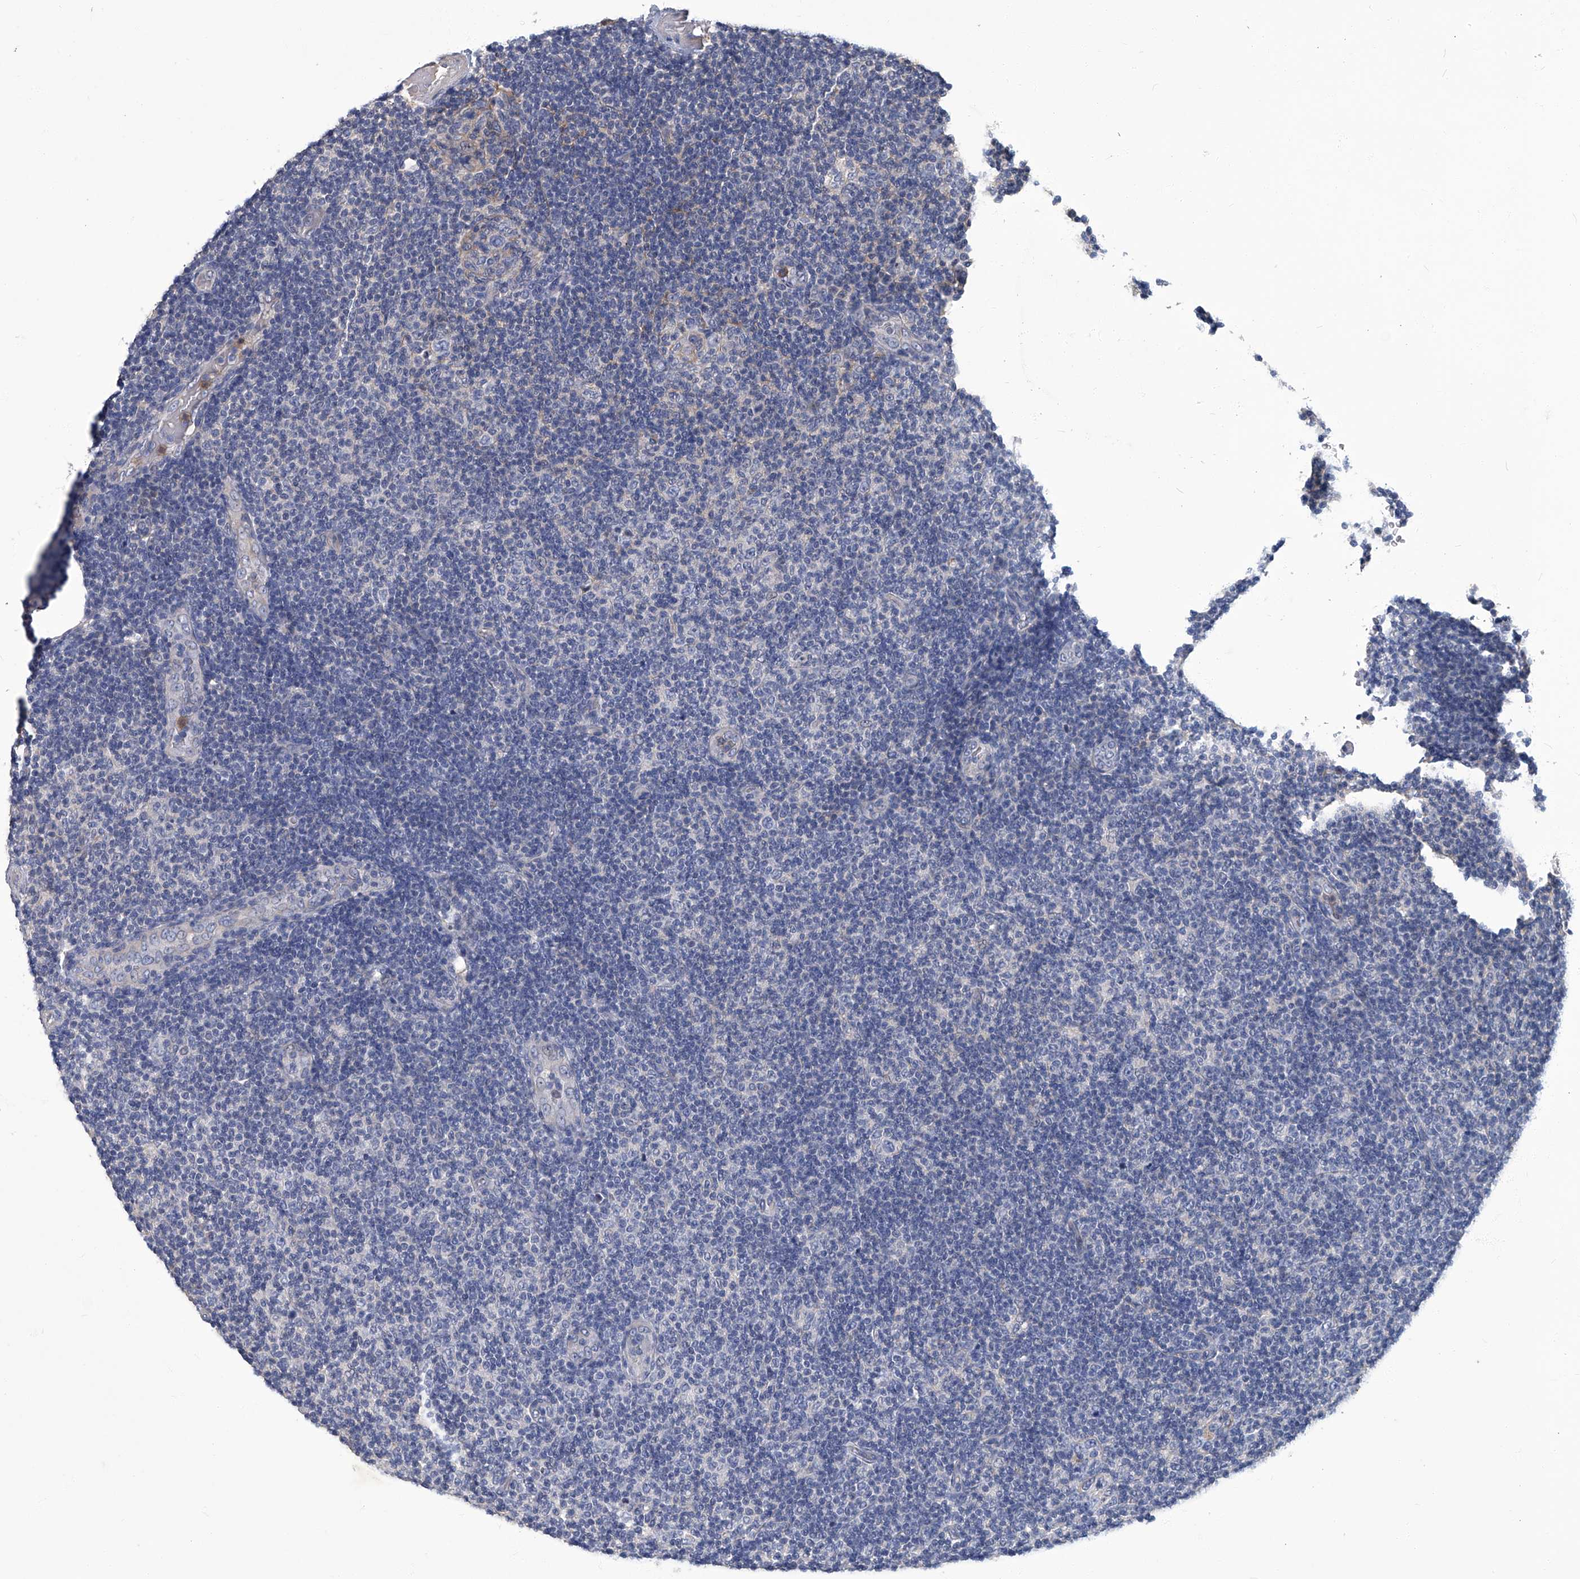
{"staining": {"intensity": "negative", "quantity": "none", "location": "none"}, "tissue": "lymphoma", "cell_type": "Tumor cells", "image_type": "cancer", "snomed": [{"axis": "morphology", "description": "Malignant lymphoma, non-Hodgkin's type, Low grade"}, {"axis": "topography", "description": "Lymph node"}], "caption": "High power microscopy micrograph of an IHC histopathology image of lymphoma, revealing no significant positivity in tumor cells. (Stains: DAB IHC with hematoxylin counter stain, Microscopy: brightfield microscopy at high magnification).", "gene": "TGFBR1", "patient": {"sex": "male", "age": 83}}